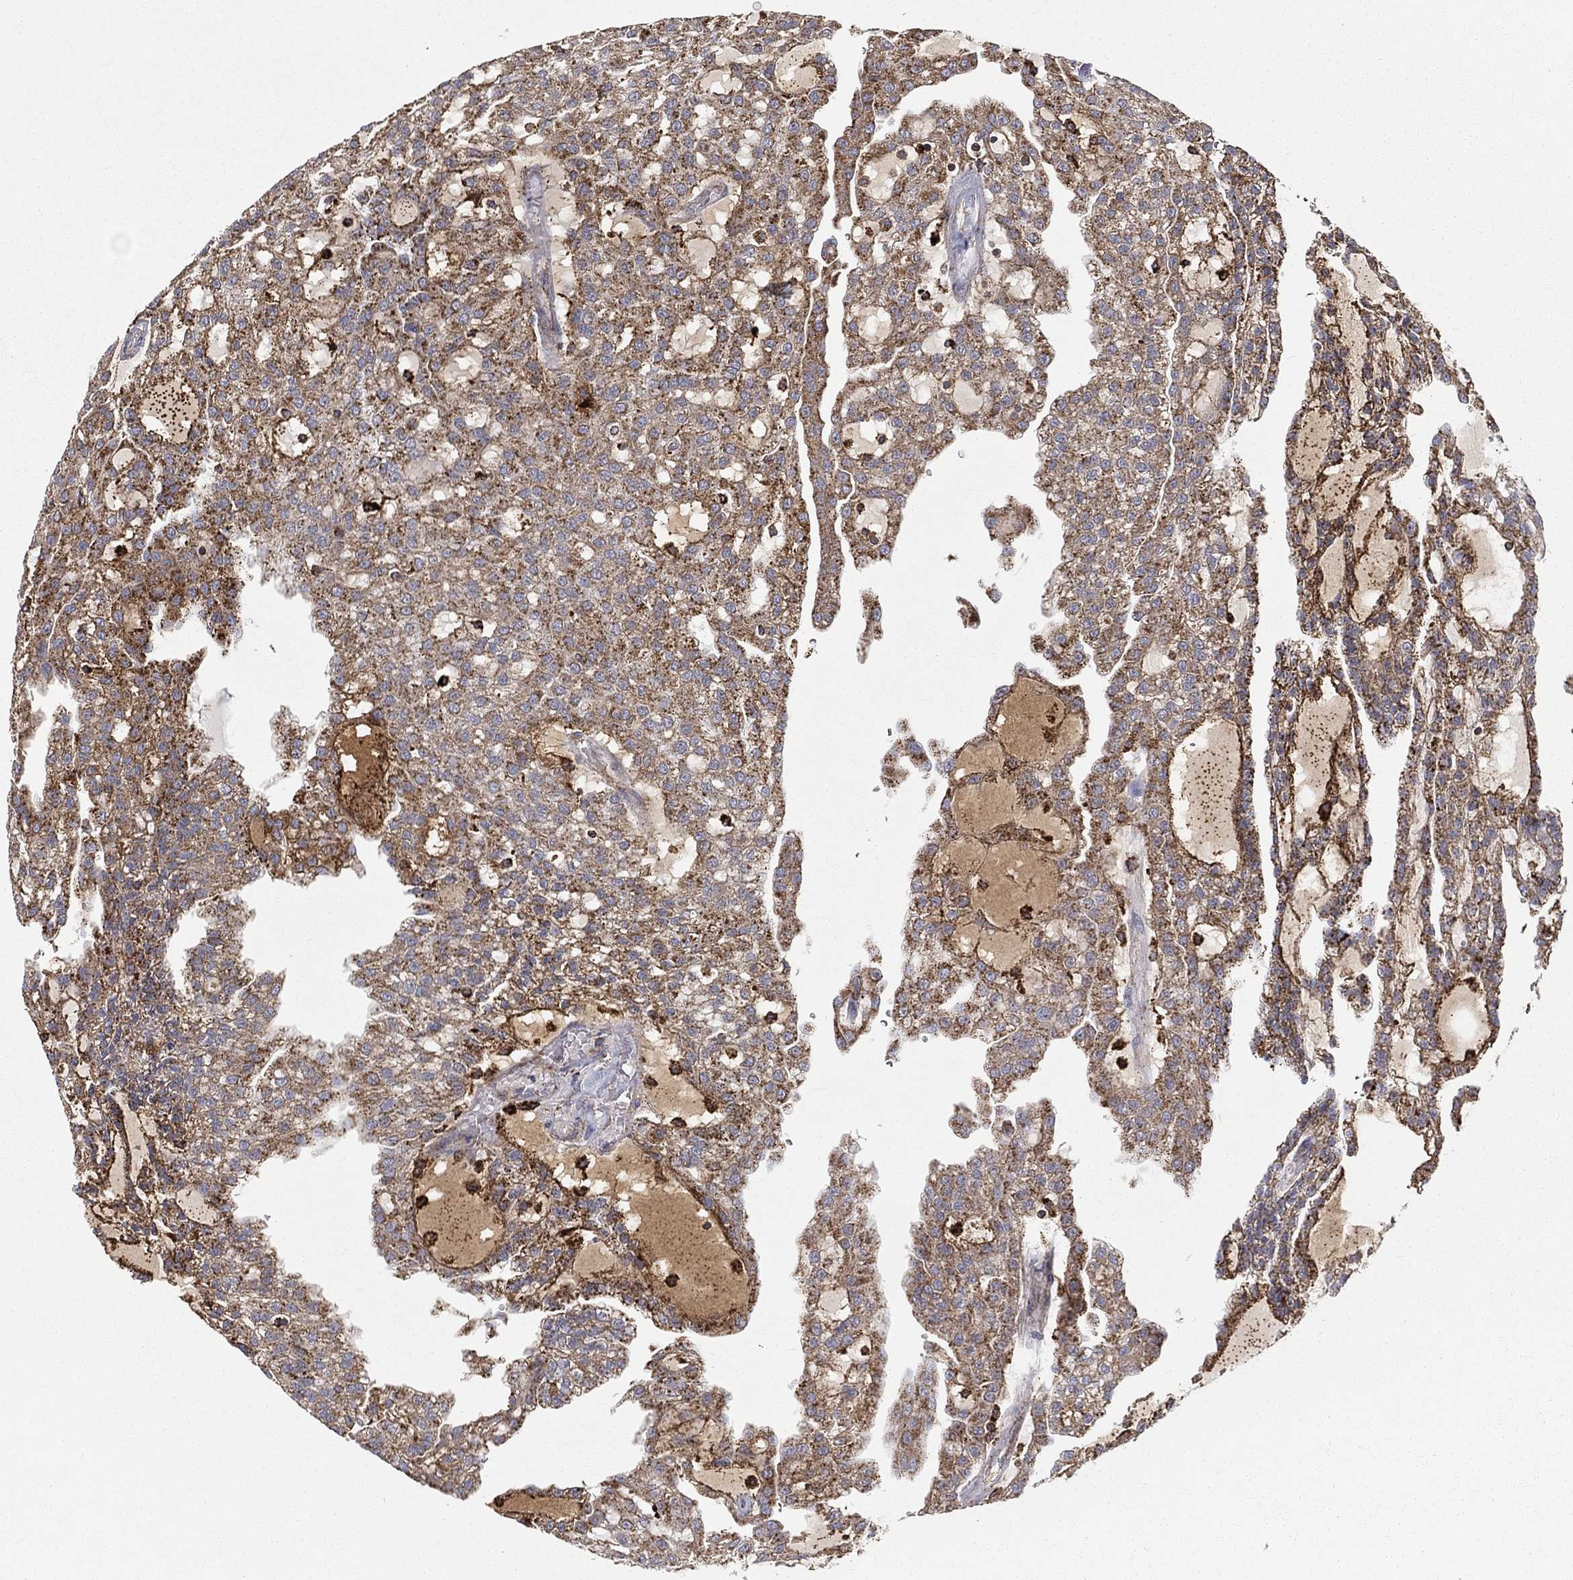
{"staining": {"intensity": "moderate", "quantity": "25%-75%", "location": "cytoplasmic/membranous"}, "tissue": "renal cancer", "cell_type": "Tumor cells", "image_type": "cancer", "snomed": [{"axis": "morphology", "description": "Adenocarcinoma, NOS"}, {"axis": "topography", "description": "Kidney"}], "caption": "IHC image of human renal cancer (adenocarcinoma) stained for a protein (brown), which displays medium levels of moderate cytoplasmic/membranous staining in about 25%-75% of tumor cells.", "gene": "RIN3", "patient": {"sex": "male", "age": 63}}